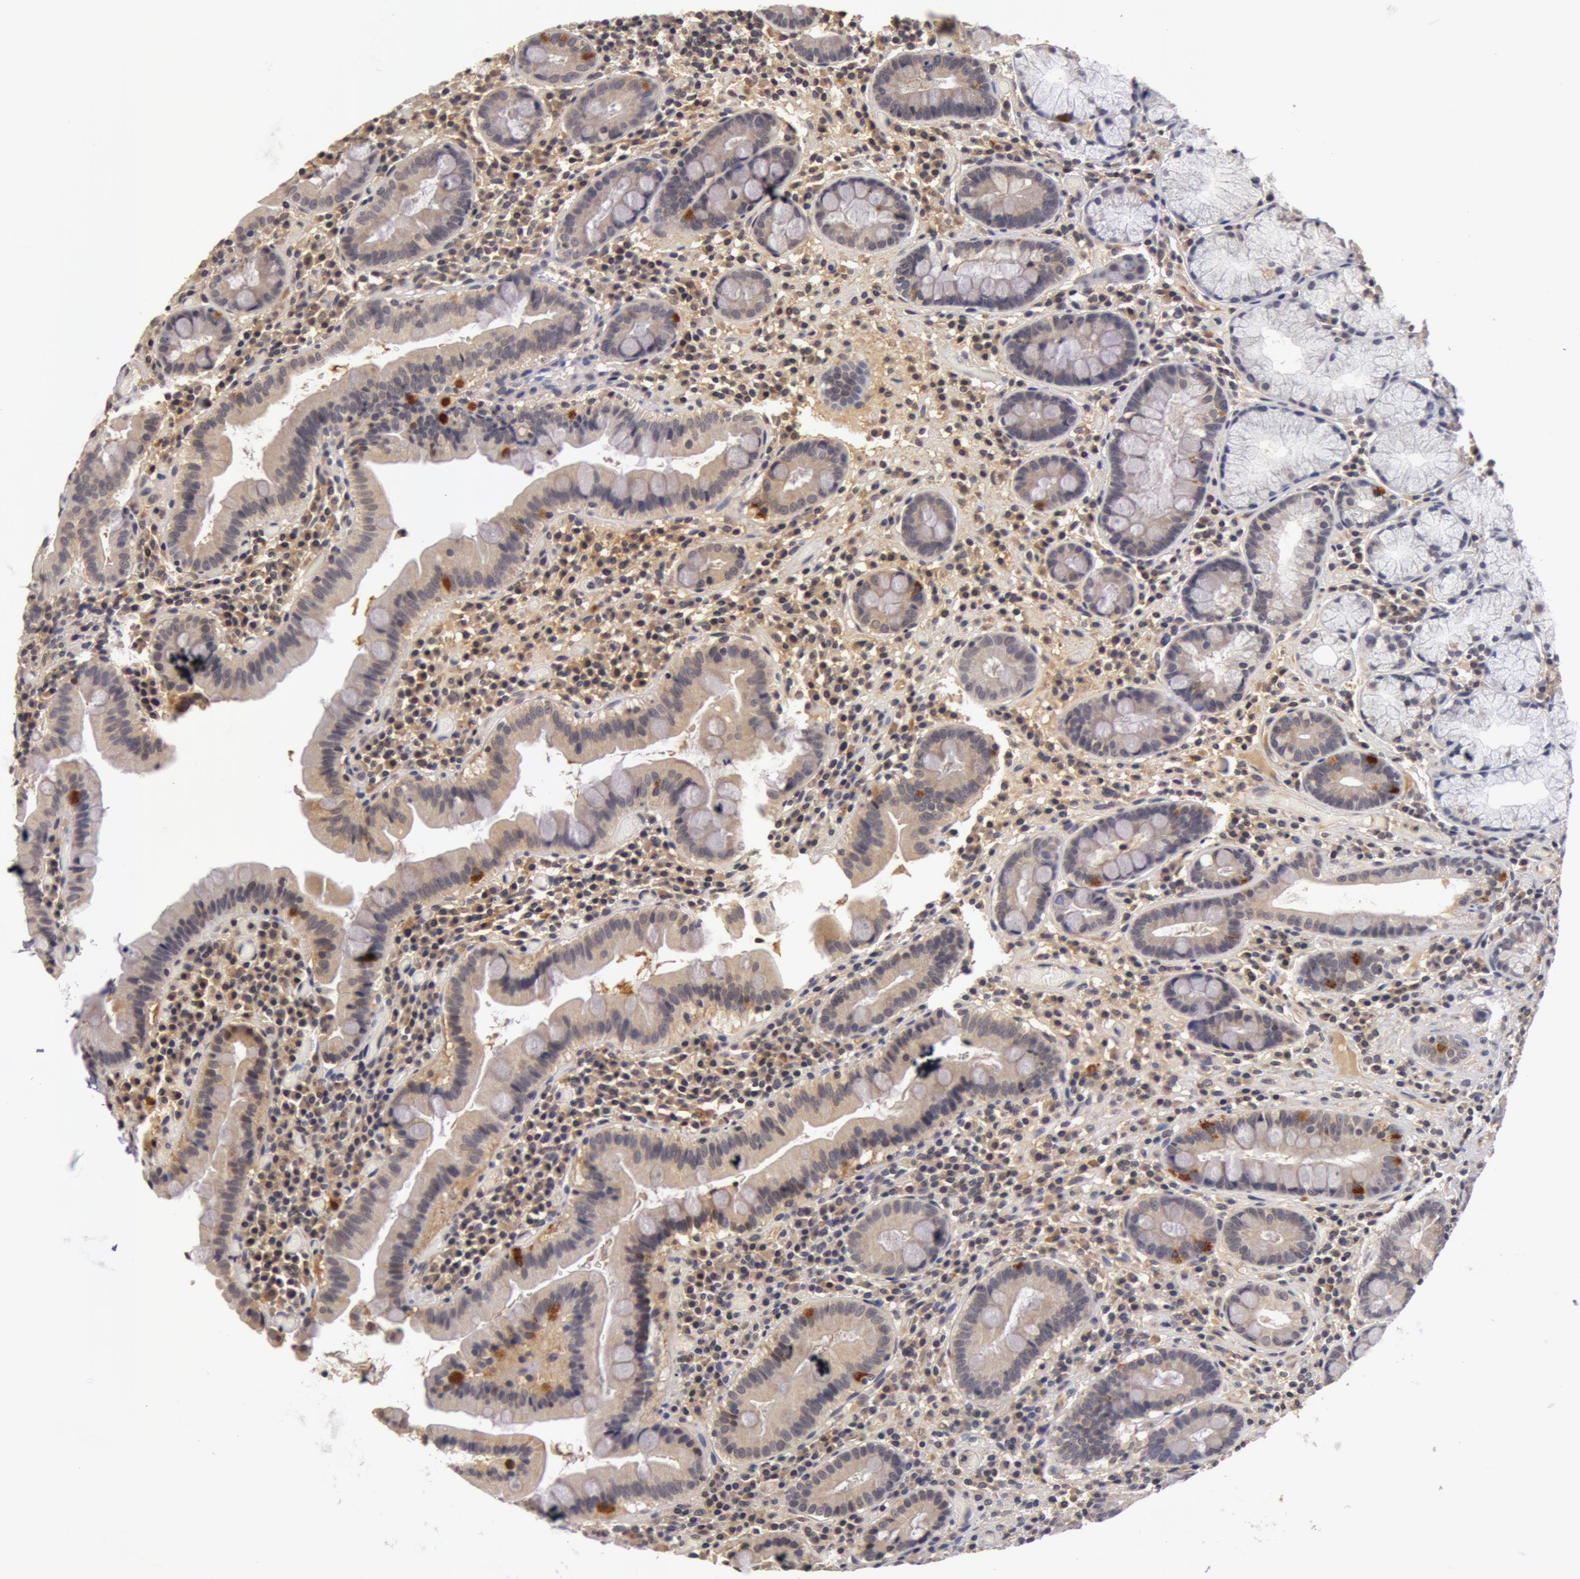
{"staining": {"intensity": "weak", "quantity": ">75%", "location": "cytoplasmic/membranous"}, "tissue": "duodenum", "cell_type": "Glandular cells", "image_type": "normal", "snomed": [{"axis": "morphology", "description": "Normal tissue, NOS"}, {"axis": "topography", "description": "Stomach, lower"}, {"axis": "topography", "description": "Duodenum"}], "caption": "Protein staining of unremarkable duodenum demonstrates weak cytoplasmic/membranous positivity in approximately >75% of glandular cells.", "gene": "BCHE", "patient": {"sex": "male", "age": 84}}